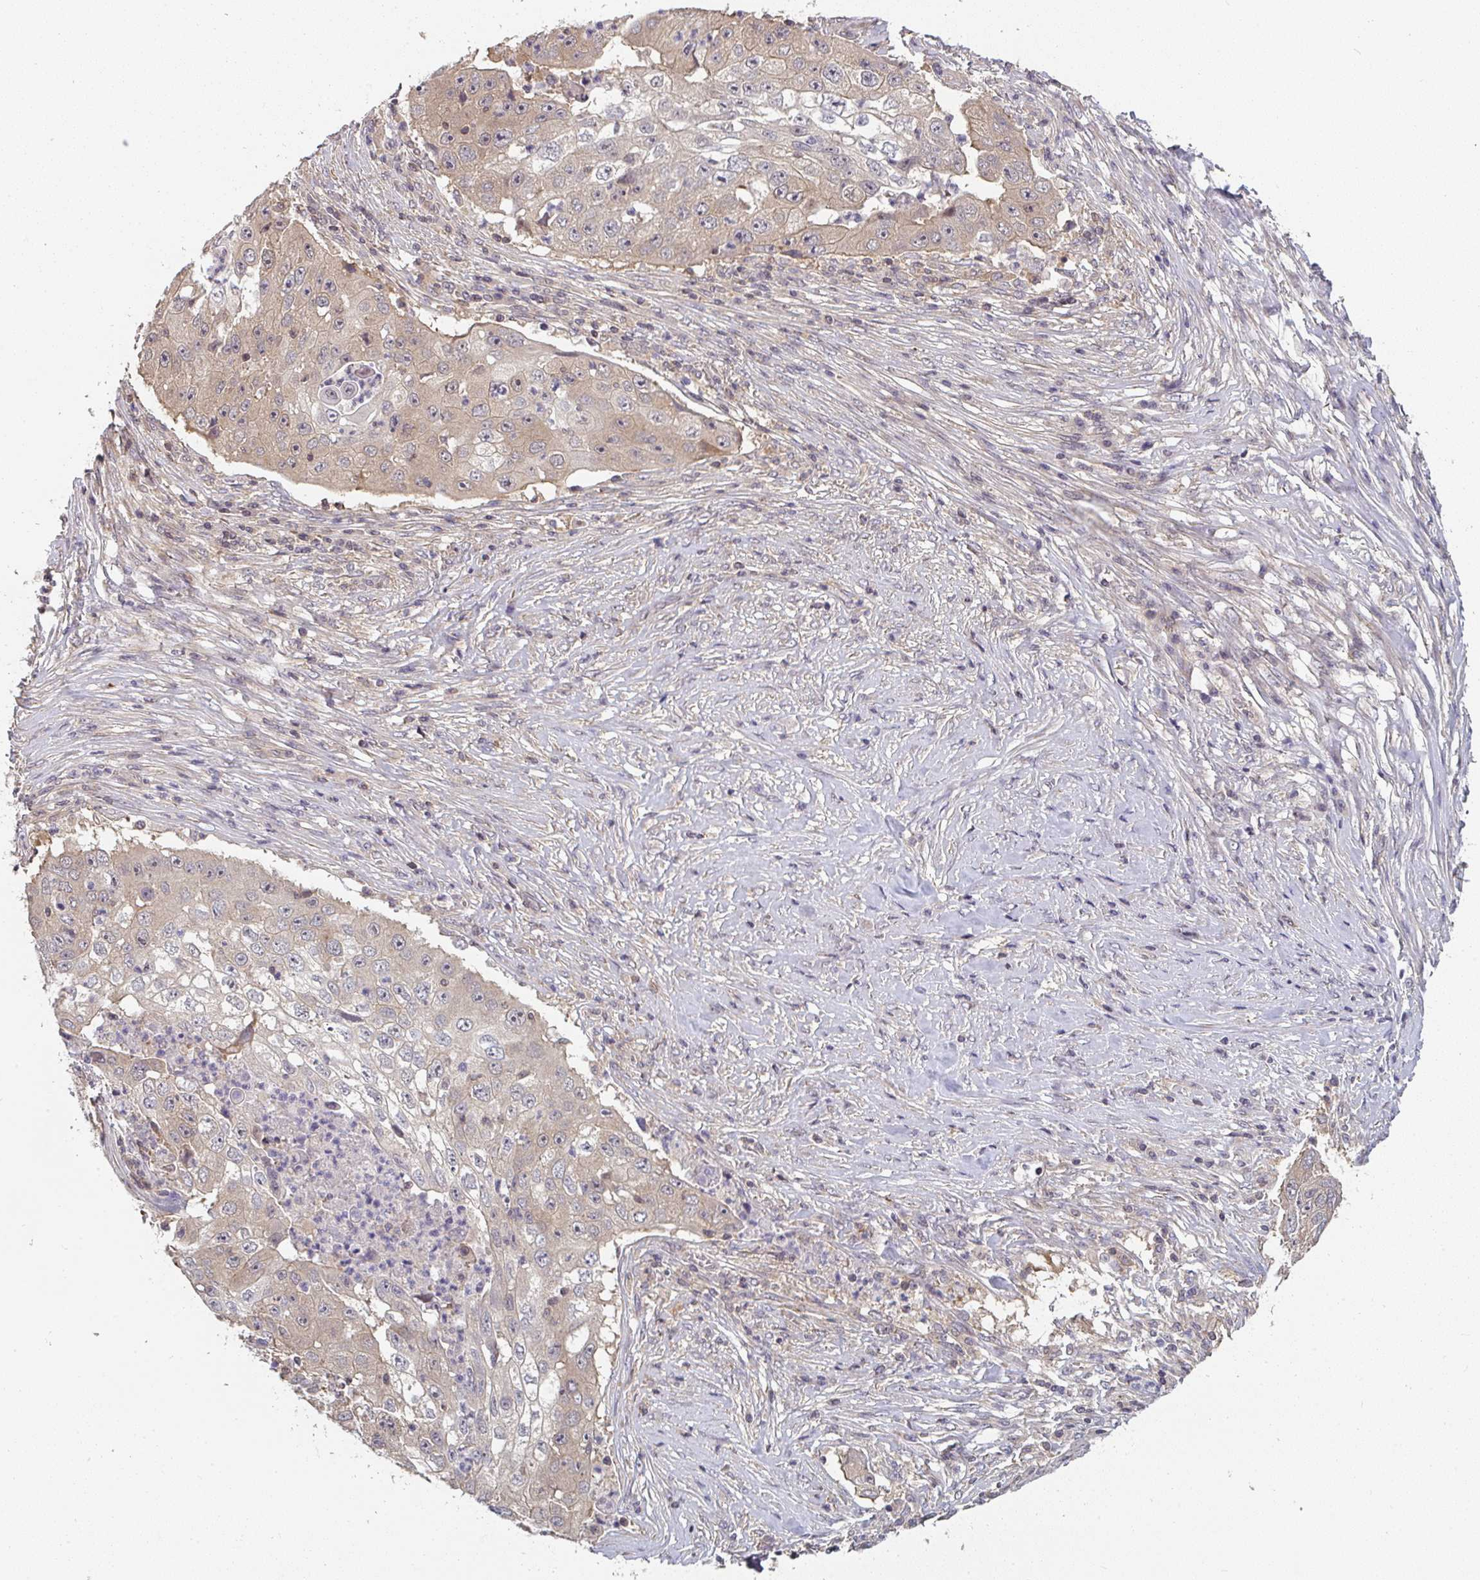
{"staining": {"intensity": "weak", "quantity": "25%-75%", "location": "cytoplasmic/membranous"}, "tissue": "lung cancer", "cell_type": "Tumor cells", "image_type": "cancer", "snomed": [{"axis": "morphology", "description": "Squamous cell carcinoma, NOS"}, {"axis": "topography", "description": "Lung"}], "caption": "The histopathology image displays staining of squamous cell carcinoma (lung), revealing weak cytoplasmic/membranous protein expression (brown color) within tumor cells.", "gene": "RANGRF", "patient": {"sex": "male", "age": 64}}